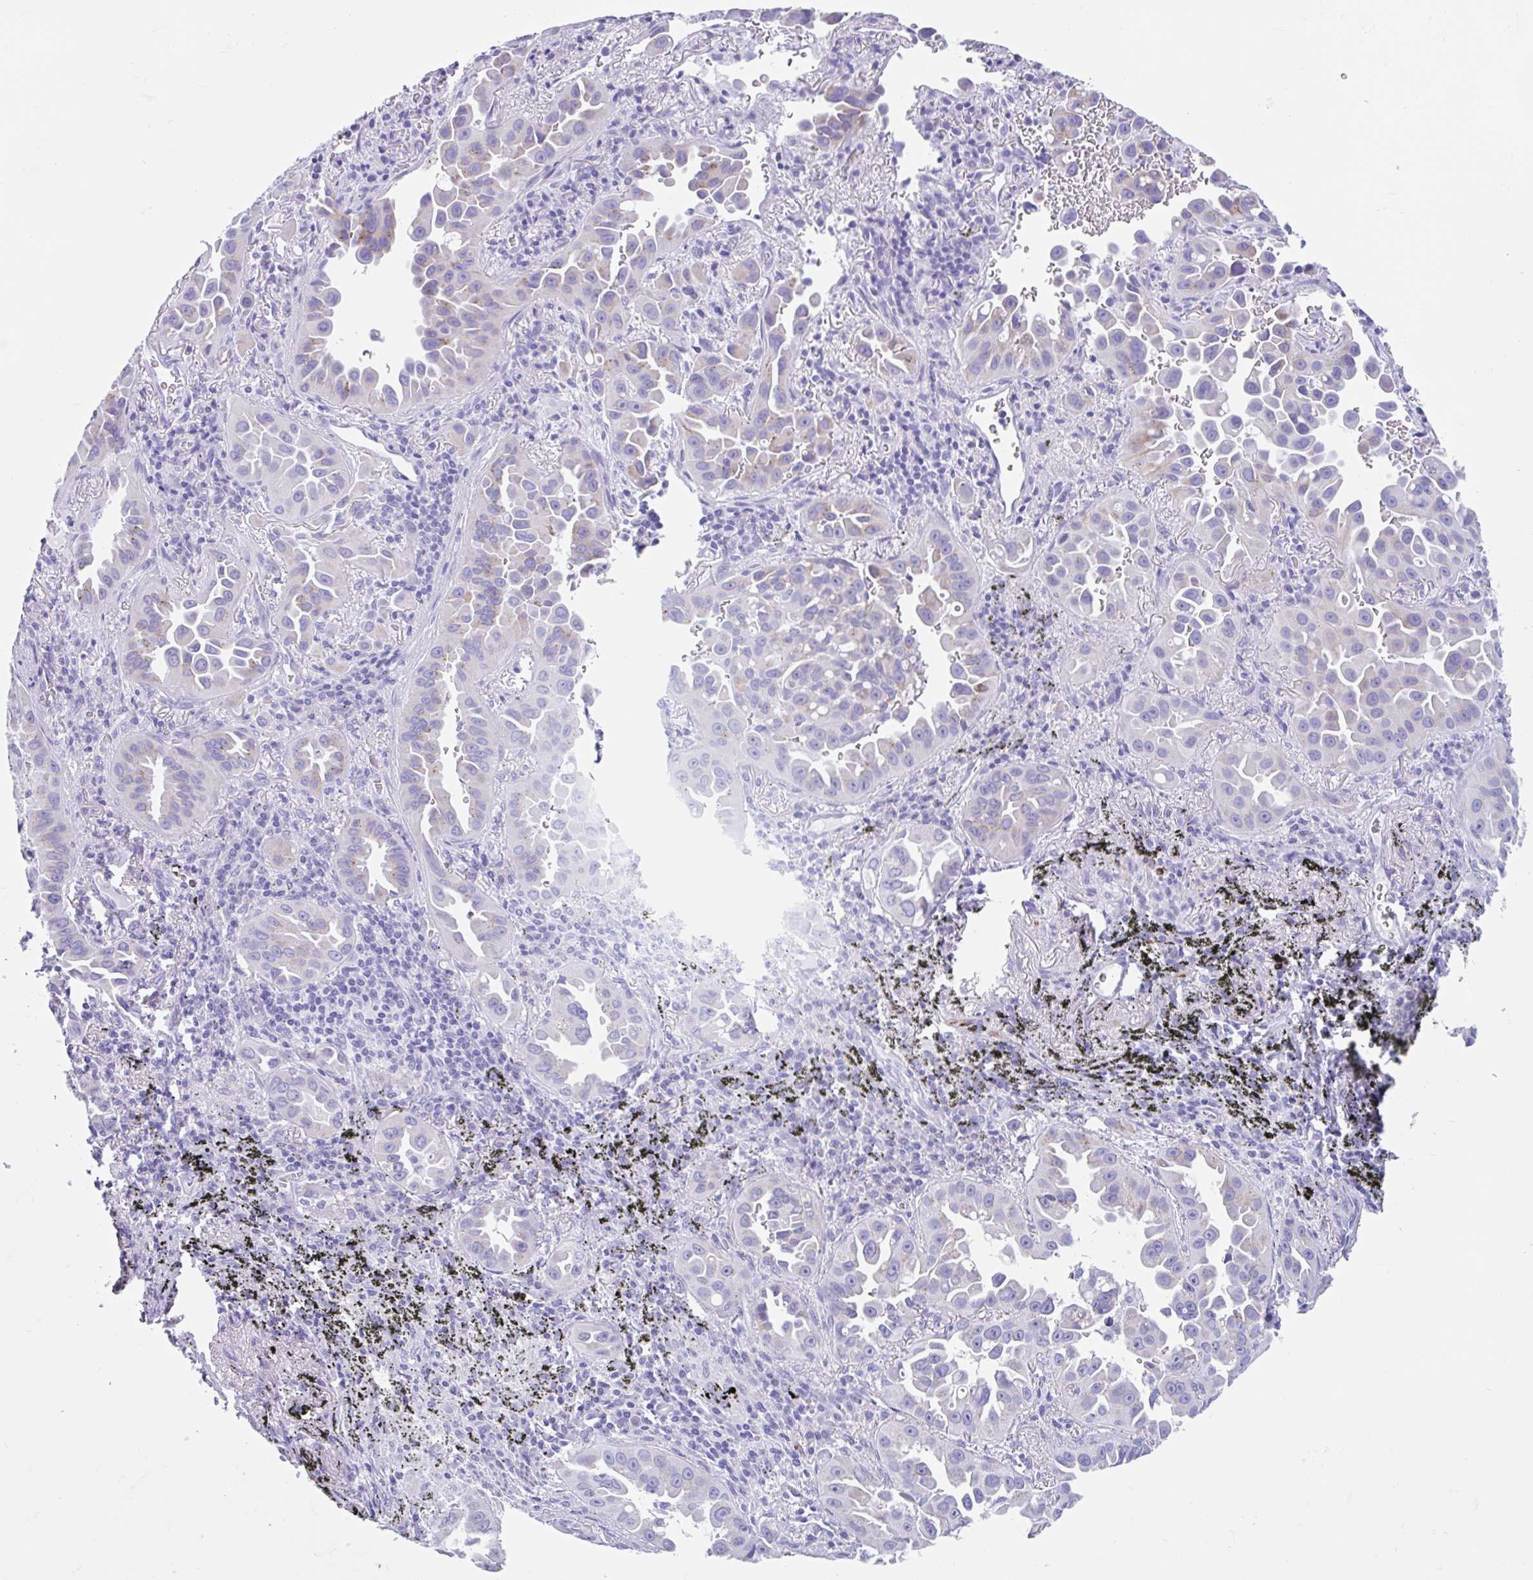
{"staining": {"intensity": "negative", "quantity": "none", "location": "none"}, "tissue": "lung cancer", "cell_type": "Tumor cells", "image_type": "cancer", "snomed": [{"axis": "morphology", "description": "Adenocarcinoma, NOS"}, {"axis": "topography", "description": "Lung"}], "caption": "DAB (3,3'-diaminobenzidine) immunohistochemical staining of human lung cancer exhibits no significant staining in tumor cells.", "gene": "CPTP", "patient": {"sex": "male", "age": 68}}